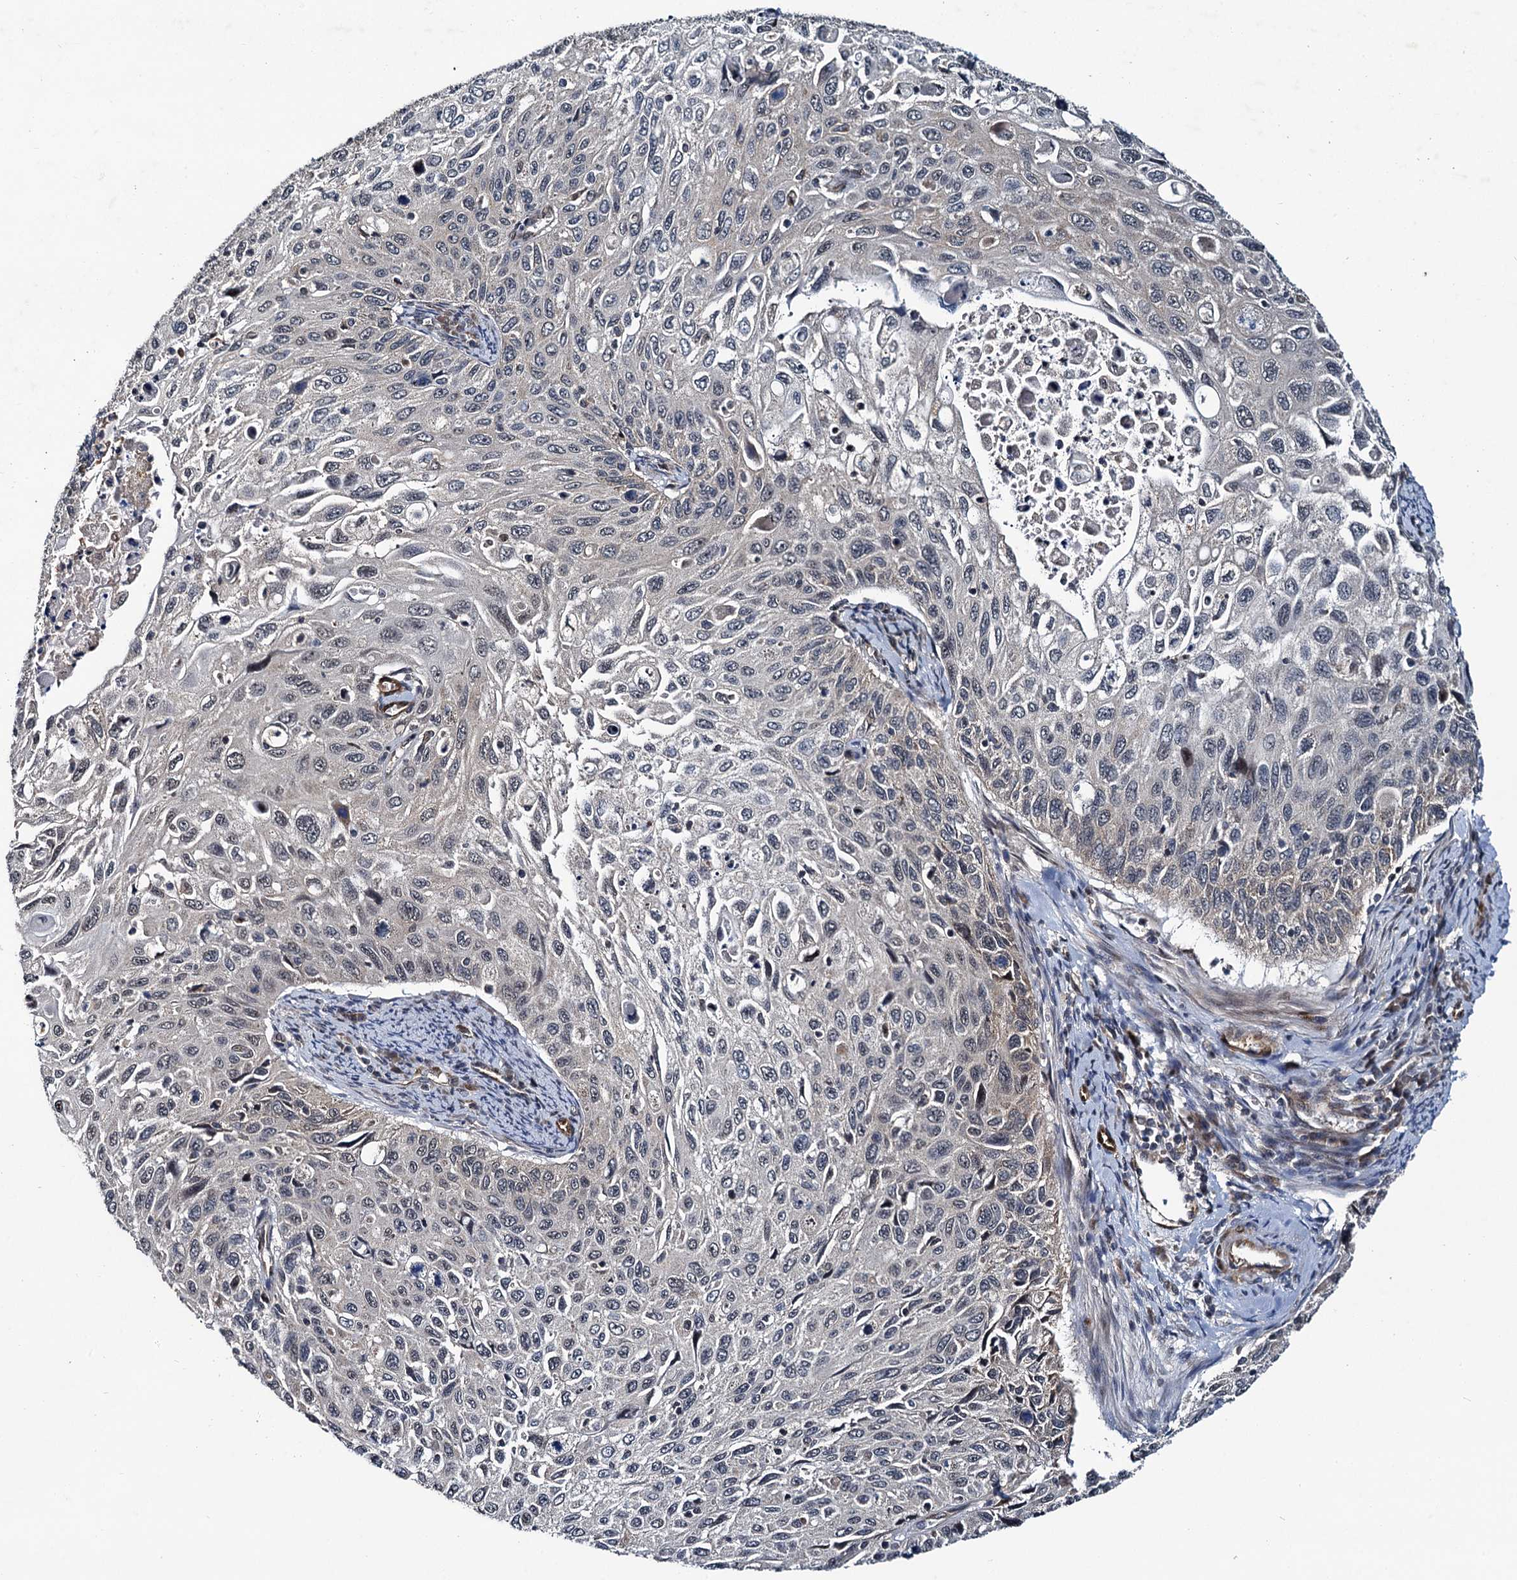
{"staining": {"intensity": "negative", "quantity": "none", "location": "none"}, "tissue": "cervical cancer", "cell_type": "Tumor cells", "image_type": "cancer", "snomed": [{"axis": "morphology", "description": "Squamous cell carcinoma, NOS"}, {"axis": "topography", "description": "Cervix"}], "caption": "This micrograph is of cervical cancer (squamous cell carcinoma) stained with immunohistochemistry to label a protein in brown with the nuclei are counter-stained blue. There is no expression in tumor cells.", "gene": "ARHGAP42", "patient": {"sex": "female", "age": 70}}